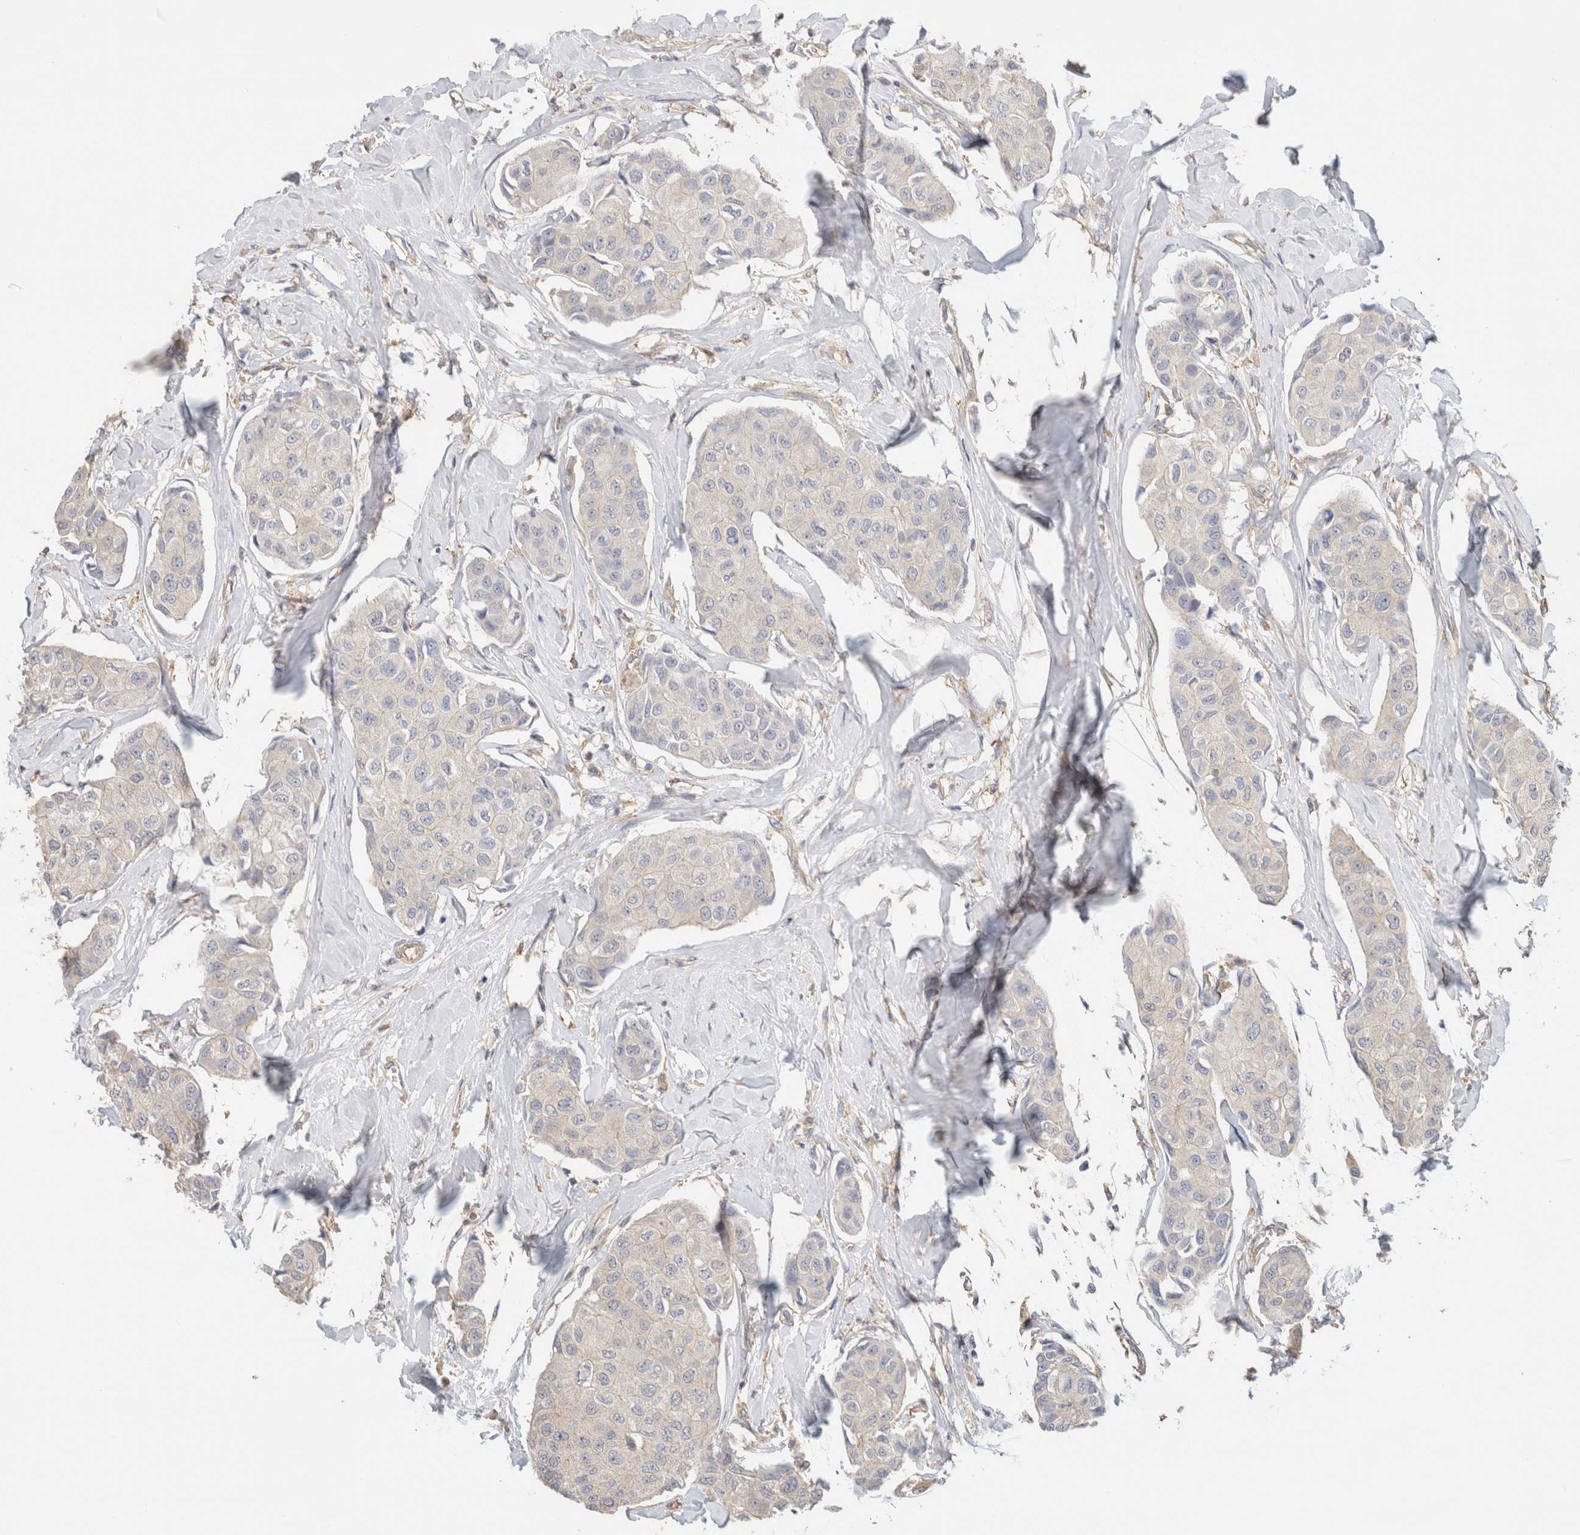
{"staining": {"intensity": "negative", "quantity": "none", "location": "none"}, "tissue": "breast cancer", "cell_type": "Tumor cells", "image_type": "cancer", "snomed": [{"axis": "morphology", "description": "Duct carcinoma"}, {"axis": "topography", "description": "Breast"}], "caption": "The photomicrograph shows no significant staining in tumor cells of breast infiltrating ductal carcinoma.", "gene": "CFAP418", "patient": {"sex": "female", "age": 80}}